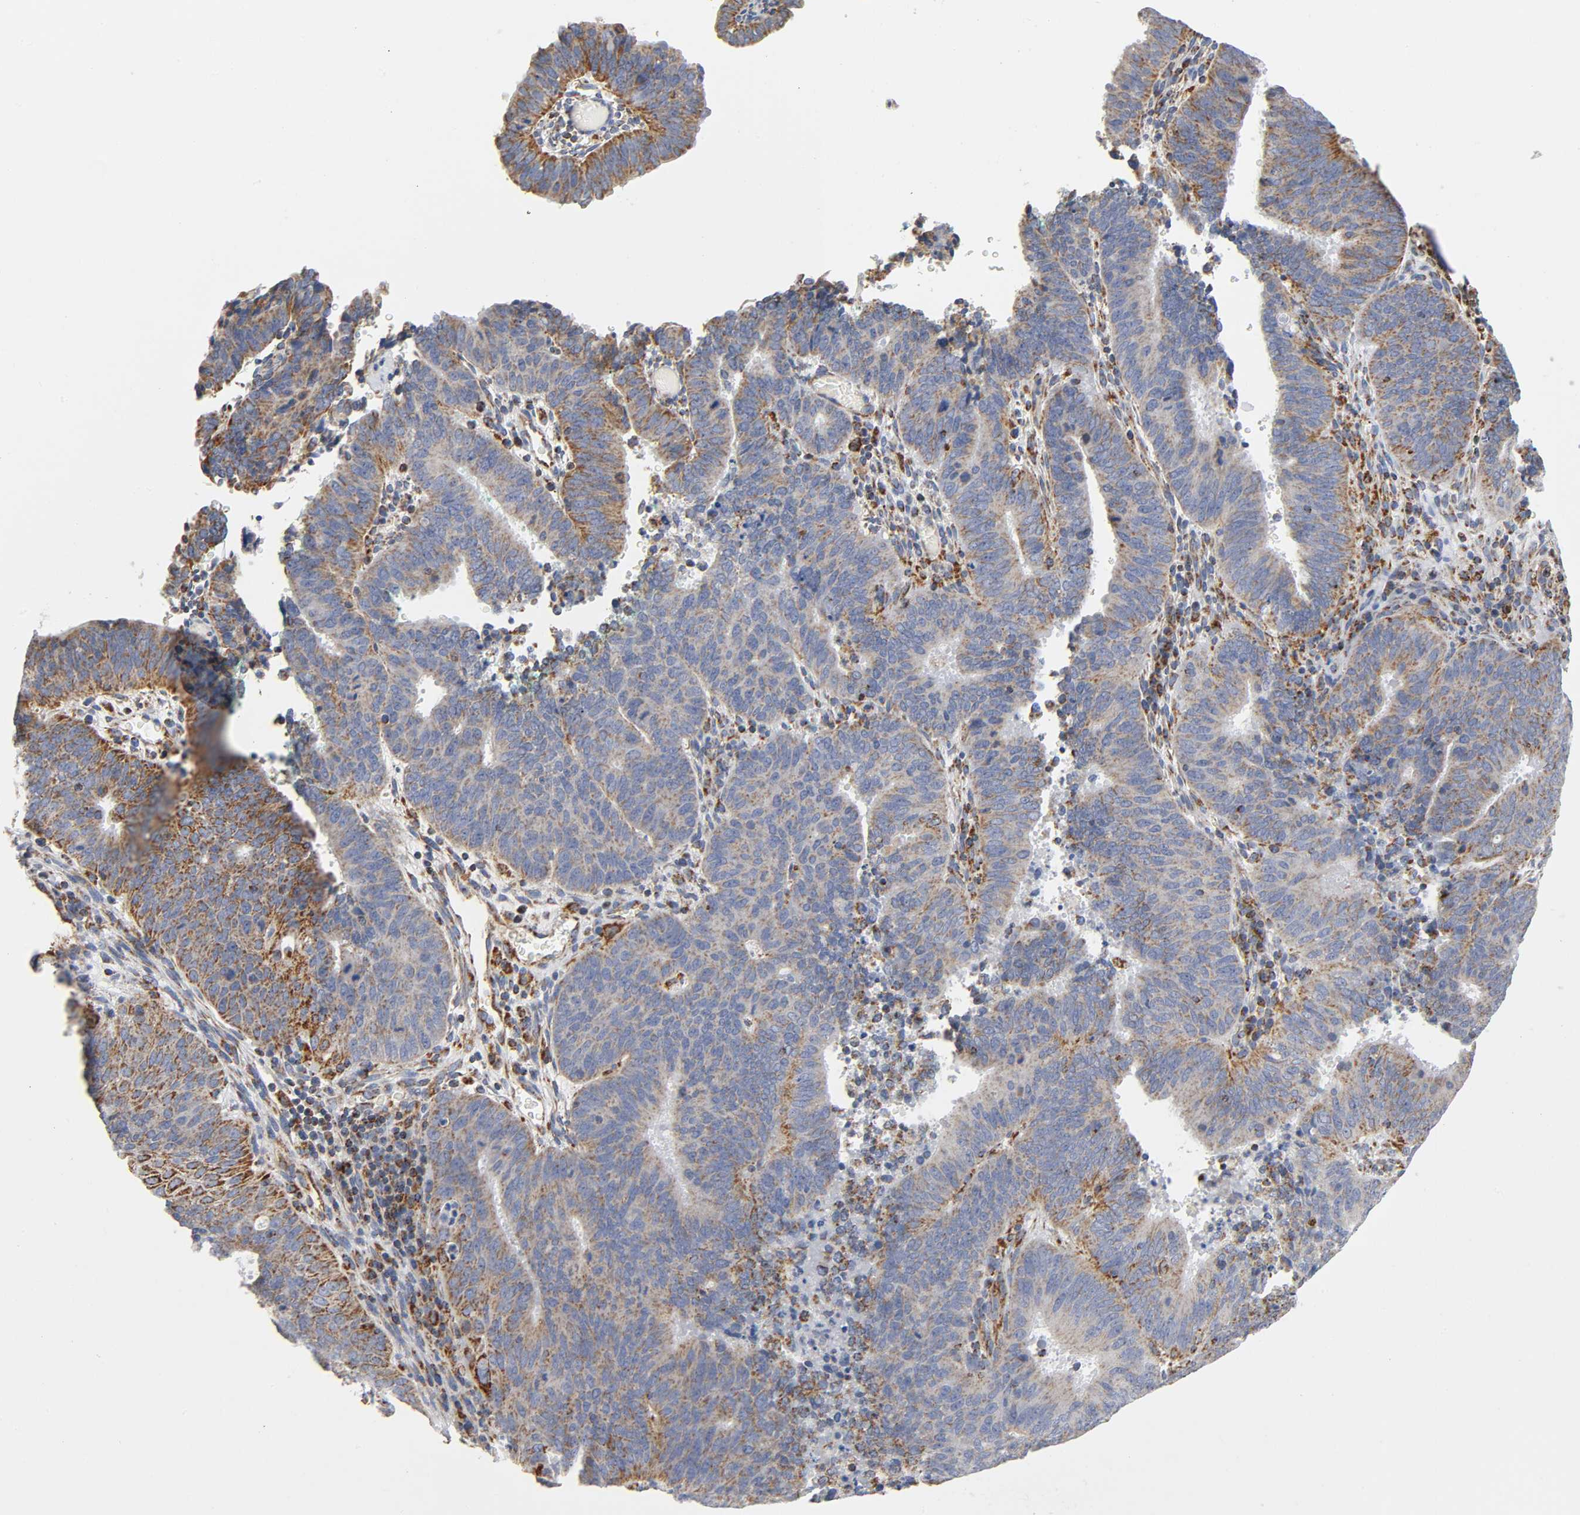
{"staining": {"intensity": "moderate", "quantity": ">75%", "location": "cytoplasmic/membranous"}, "tissue": "cervical cancer", "cell_type": "Tumor cells", "image_type": "cancer", "snomed": [{"axis": "morphology", "description": "Adenocarcinoma, NOS"}, {"axis": "topography", "description": "Cervix"}], "caption": "A brown stain highlights moderate cytoplasmic/membranous staining of a protein in cervical adenocarcinoma tumor cells. Using DAB (3,3'-diaminobenzidine) (brown) and hematoxylin (blue) stains, captured at high magnification using brightfield microscopy.", "gene": "BAK1", "patient": {"sex": "female", "age": 44}}